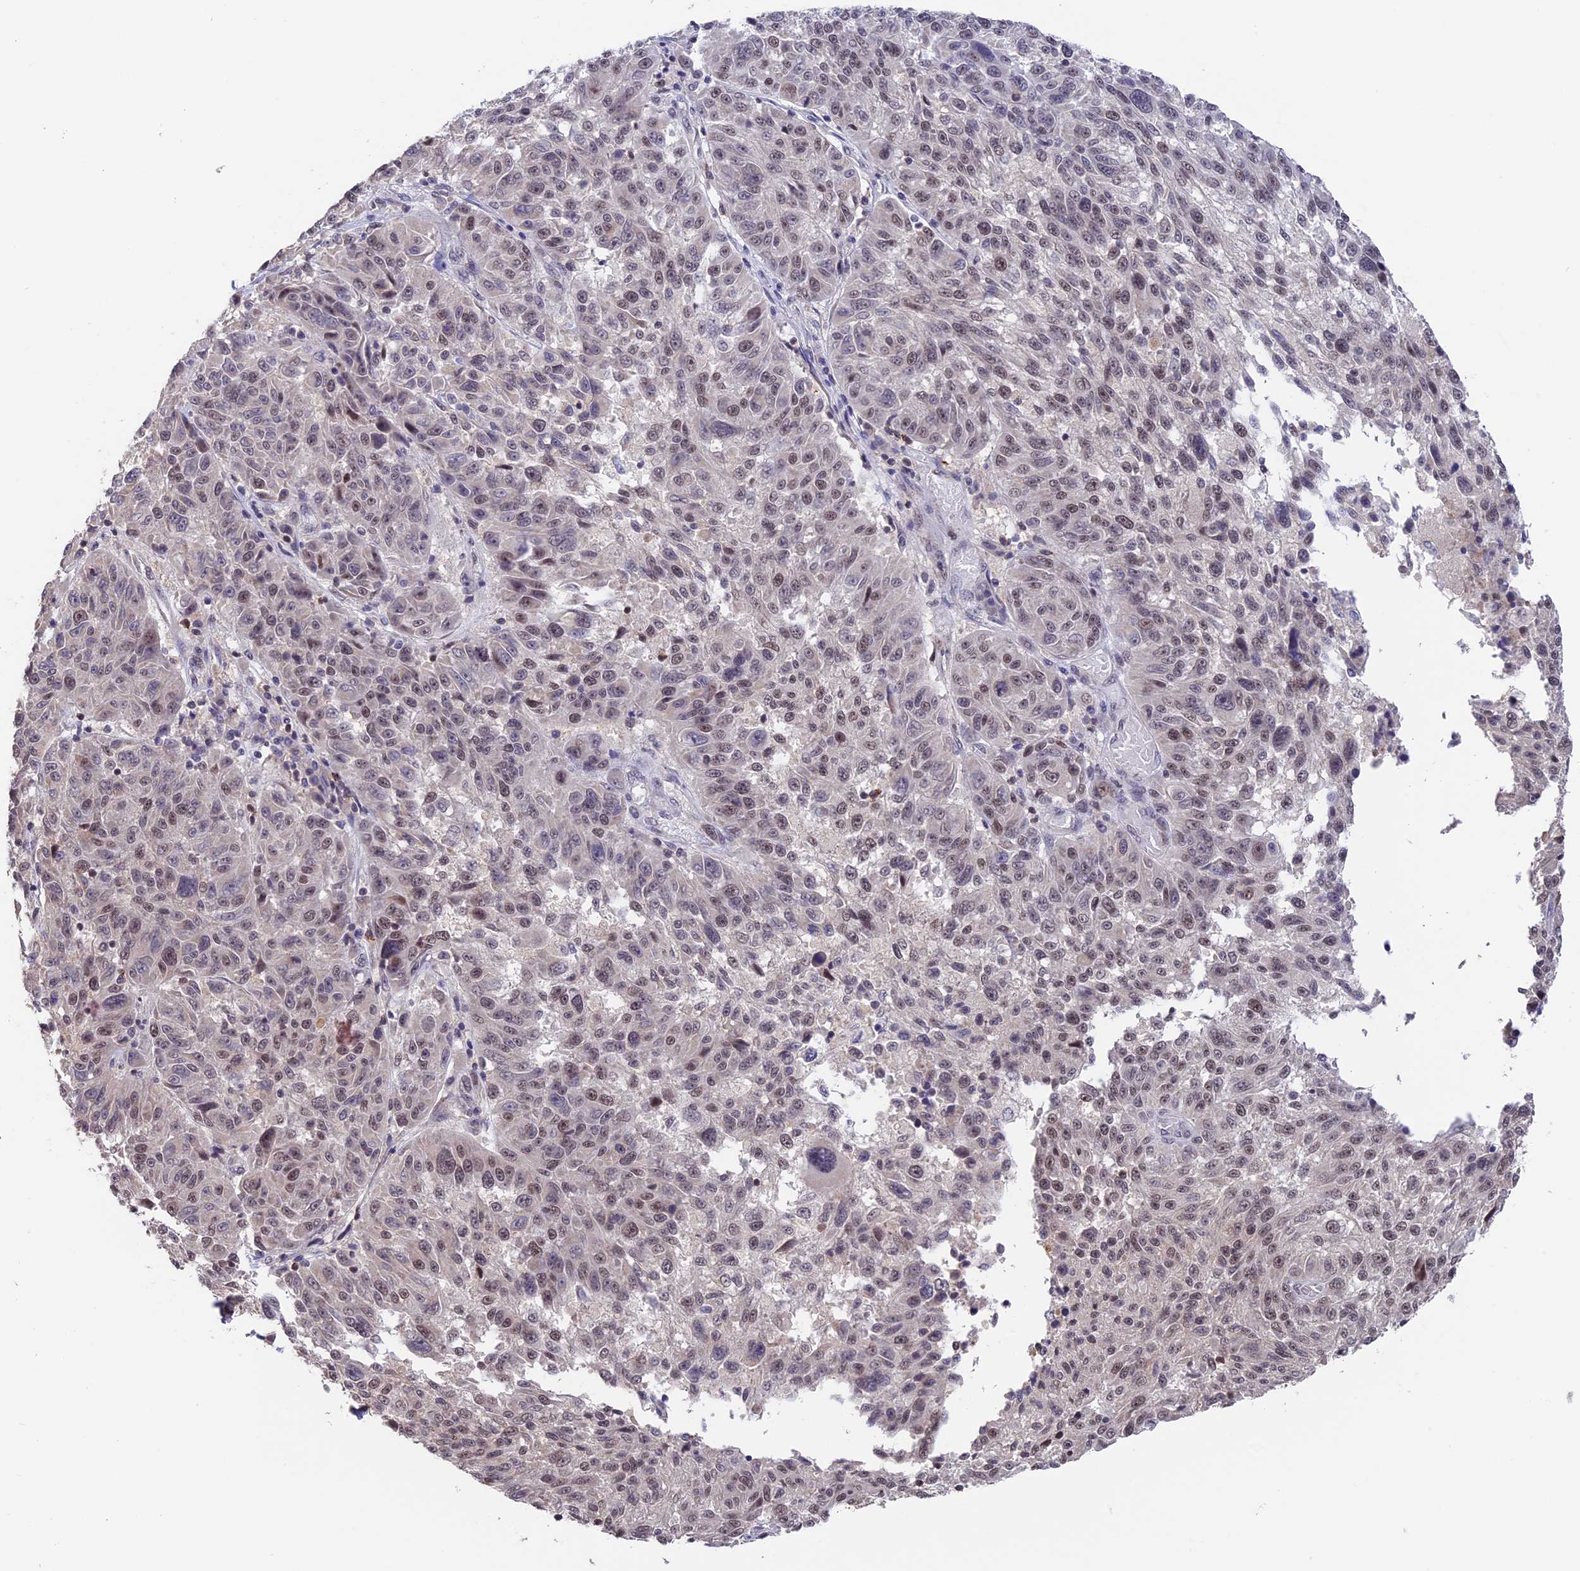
{"staining": {"intensity": "weak", "quantity": "25%-75%", "location": "nuclear"}, "tissue": "melanoma", "cell_type": "Tumor cells", "image_type": "cancer", "snomed": [{"axis": "morphology", "description": "Malignant melanoma, NOS"}, {"axis": "topography", "description": "Skin"}], "caption": "Melanoma stained for a protein shows weak nuclear positivity in tumor cells.", "gene": "RFC5", "patient": {"sex": "male", "age": 53}}